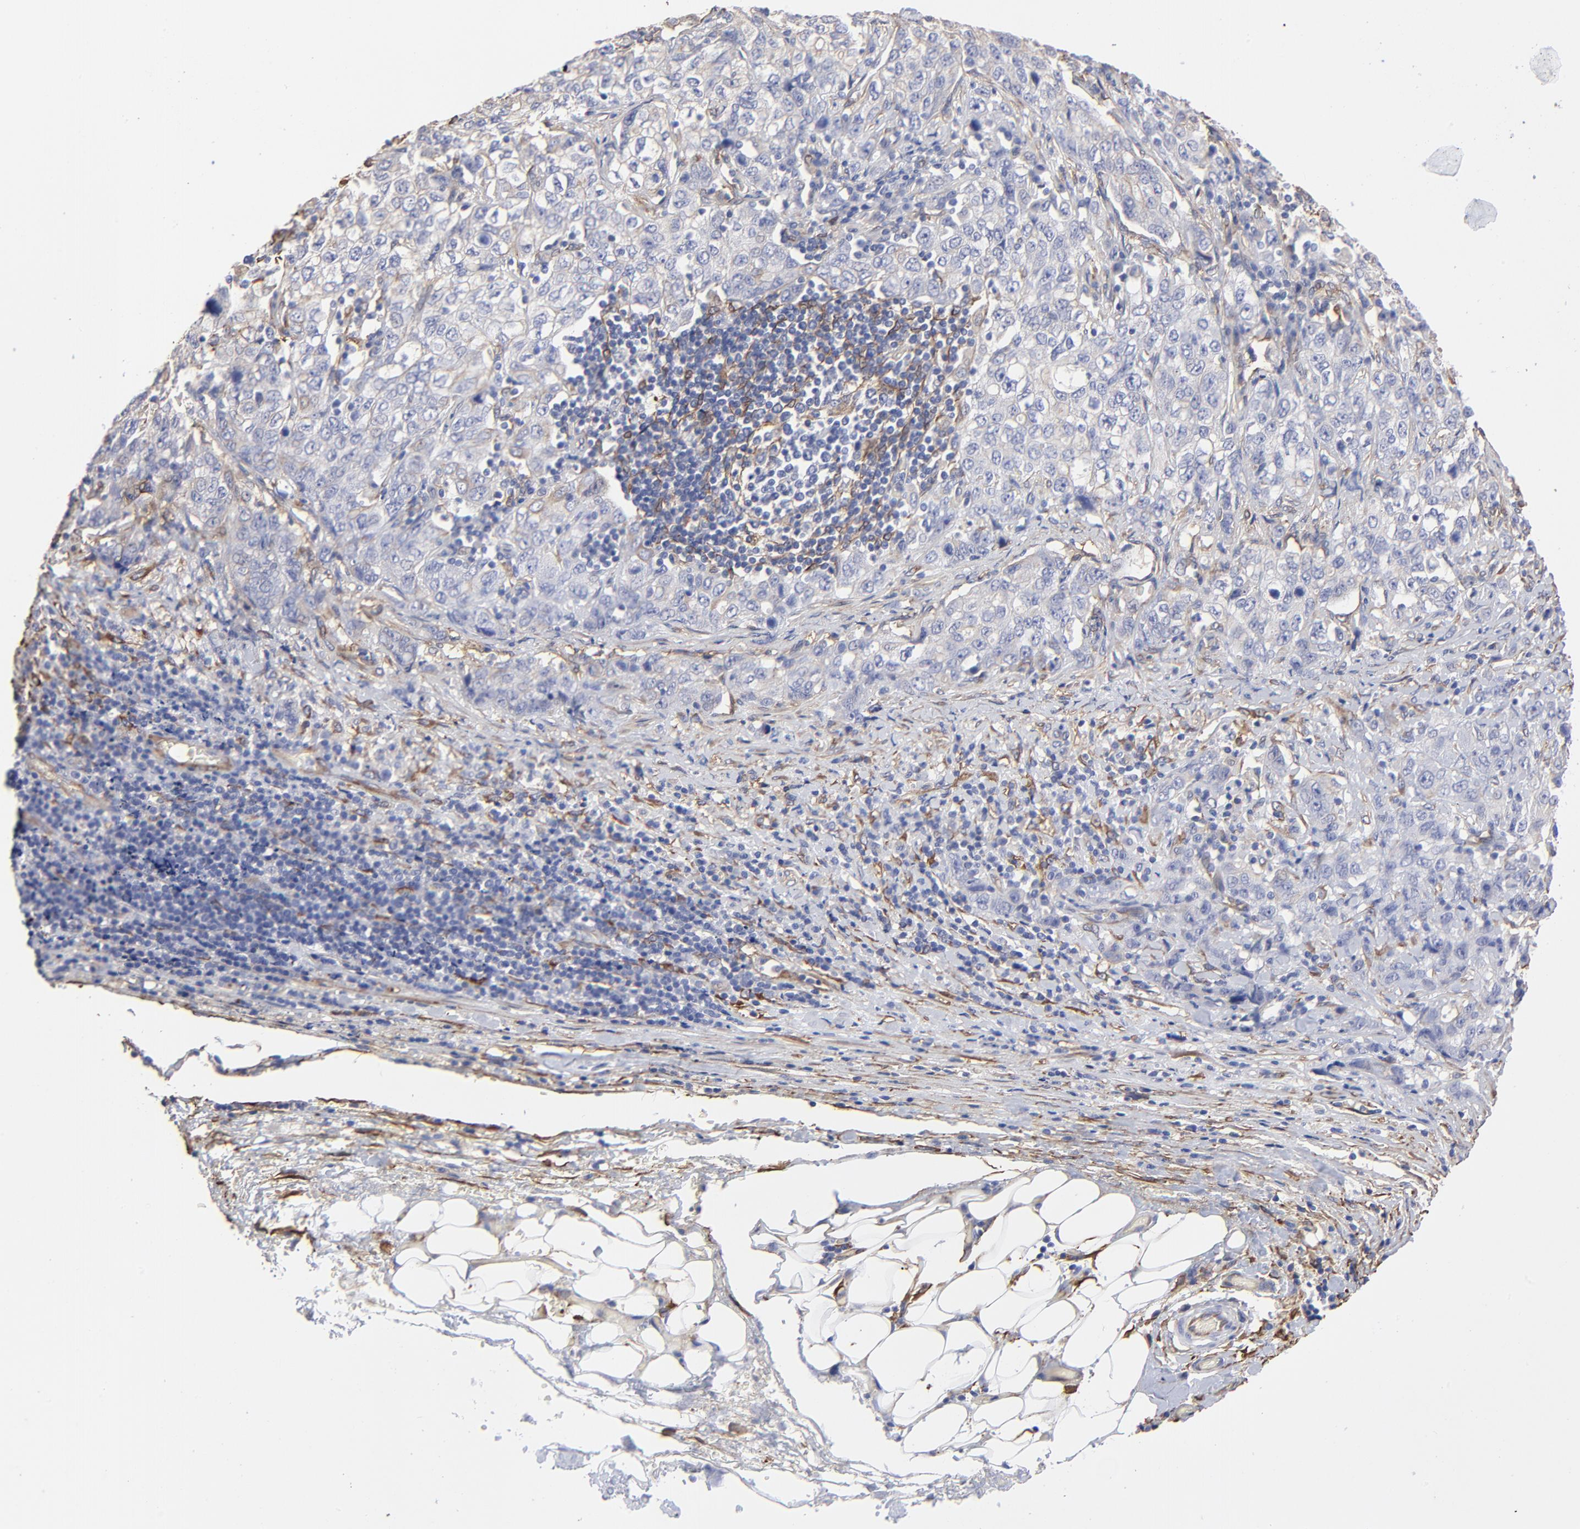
{"staining": {"intensity": "negative", "quantity": "none", "location": "none"}, "tissue": "stomach cancer", "cell_type": "Tumor cells", "image_type": "cancer", "snomed": [{"axis": "morphology", "description": "Adenocarcinoma, NOS"}, {"axis": "topography", "description": "Stomach"}], "caption": "IHC micrograph of neoplastic tissue: stomach cancer (adenocarcinoma) stained with DAB (3,3'-diaminobenzidine) reveals no significant protein staining in tumor cells.", "gene": "CILP", "patient": {"sex": "male", "age": 48}}